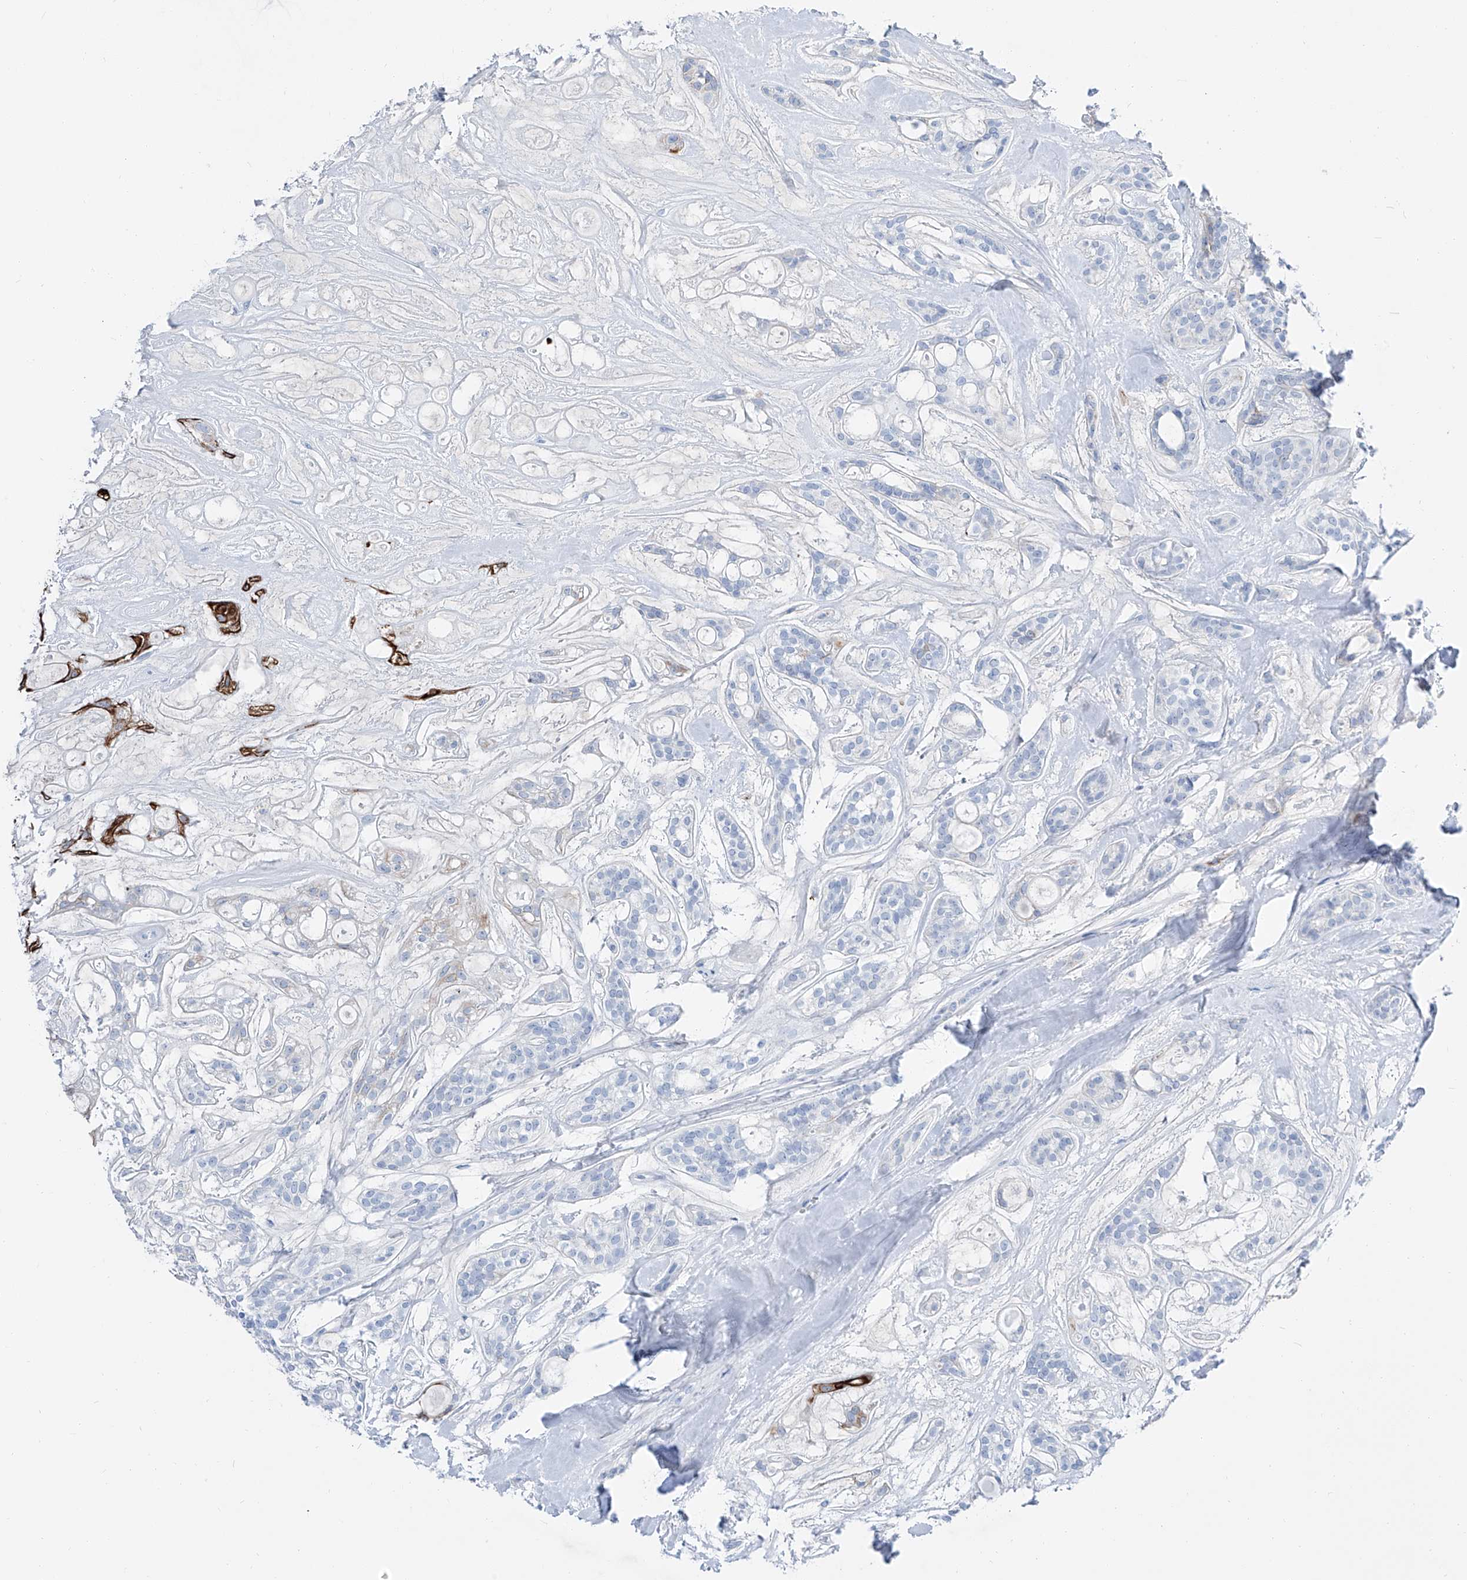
{"staining": {"intensity": "strong", "quantity": "<25%", "location": "cytoplasmic/membranous"}, "tissue": "head and neck cancer", "cell_type": "Tumor cells", "image_type": "cancer", "snomed": [{"axis": "morphology", "description": "Adenocarcinoma, NOS"}, {"axis": "topography", "description": "Head-Neck"}], "caption": "IHC micrograph of neoplastic tissue: adenocarcinoma (head and neck) stained using immunohistochemistry reveals medium levels of strong protein expression localized specifically in the cytoplasmic/membranous of tumor cells, appearing as a cytoplasmic/membranous brown color.", "gene": "FRS3", "patient": {"sex": "male", "age": 66}}